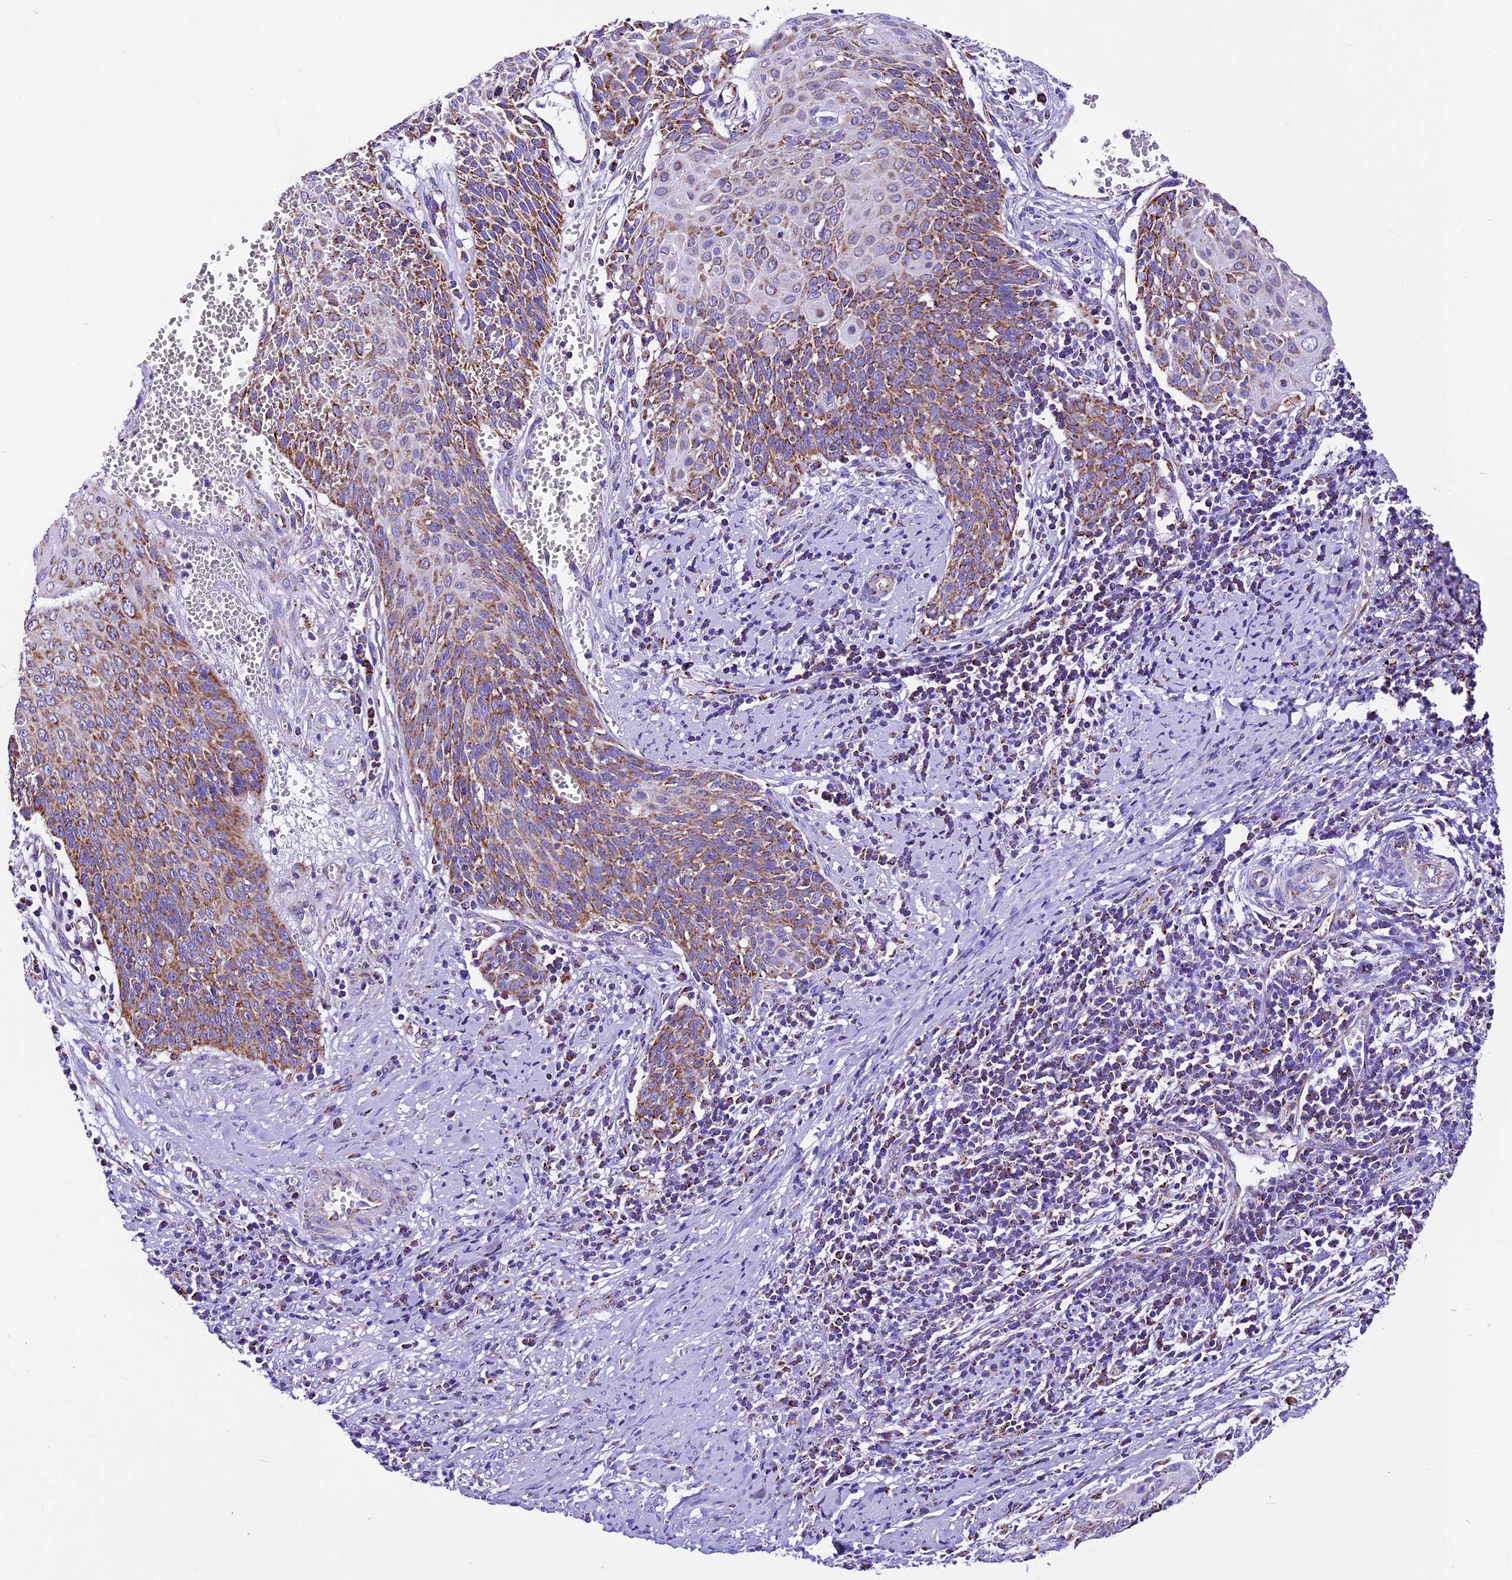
{"staining": {"intensity": "moderate", "quantity": ">75%", "location": "cytoplasmic/membranous"}, "tissue": "cervical cancer", "cell_type": "Tumor cells", "image_type": "cancer", "snomed": [{"axis": "morphology", "description": "Squamous cell carcinoma, NOS"}, {"axis": "topography", "description": "Cervix"}], "caption": "Cervical squamous cell carcinoma was stained to show a protein in brown. There is medium levels of moderate cytoplasmic/membranous positivity in about >75% of tumor cells.", "gene": "DCAF5", "patient": {"sex": "female", "age": 39}}